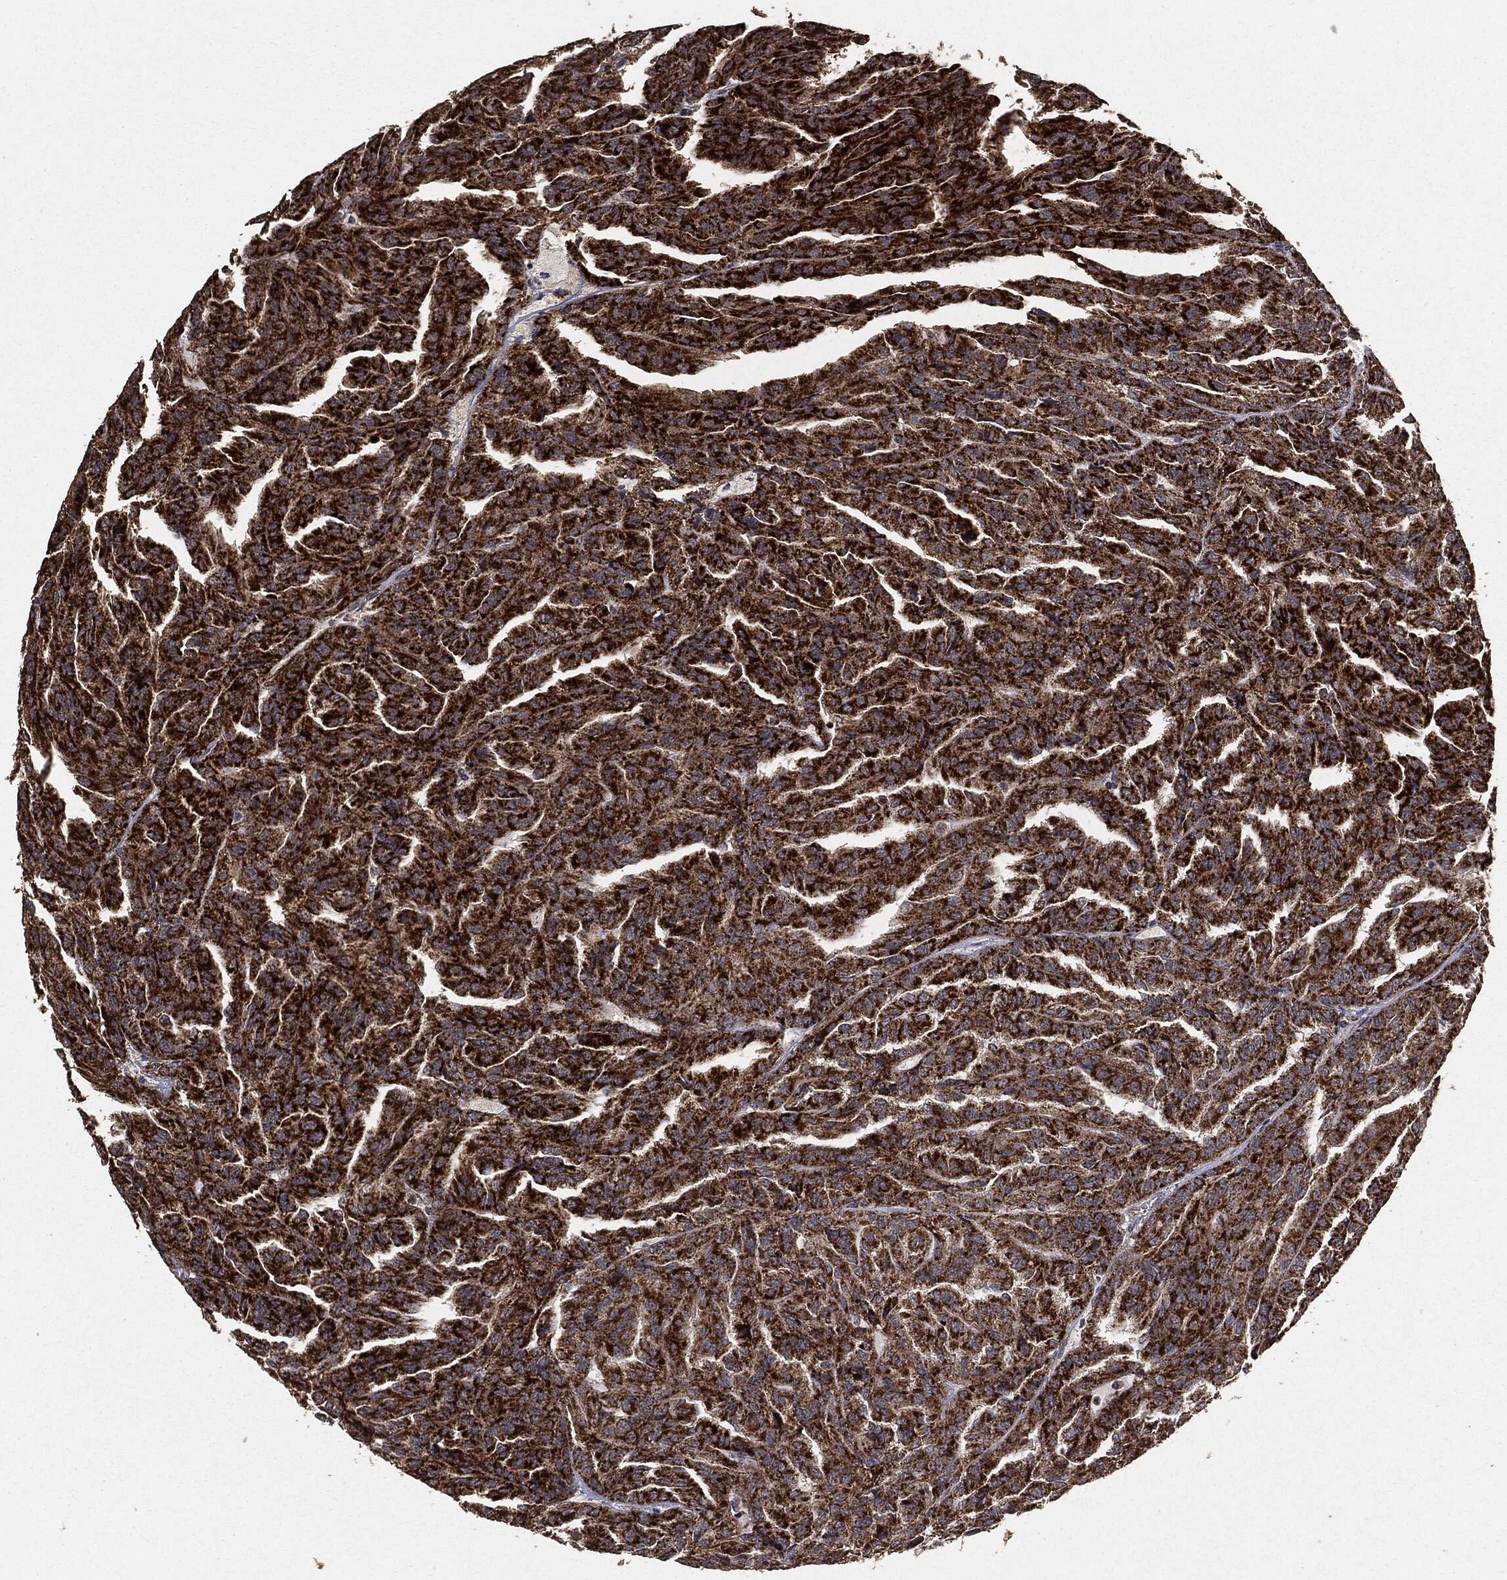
{"staining": {"intensity": "strong", "quantity": ">75%", "location": "cytoplasmic/membranous"}, "tissue": "renal cancer", "cell_type": "Tumor cells", "image_type": "cancer", "snomed": [{"axis": "morphology", "description": "Adenocarcinoma, NOS"}, {"axis": "topography", "description": "Kidney"}], "caption": "Immunohistochemistry (DAB) staining of renal adenocarcinoma reveals strong cytoplasmic/membranous protein expression in about >75% of tumor cells. The protein is shown in brown color, while the nuclei are stained blue.", "gene": "MTOR", "patient": {"sex": "male", "age": 79}}